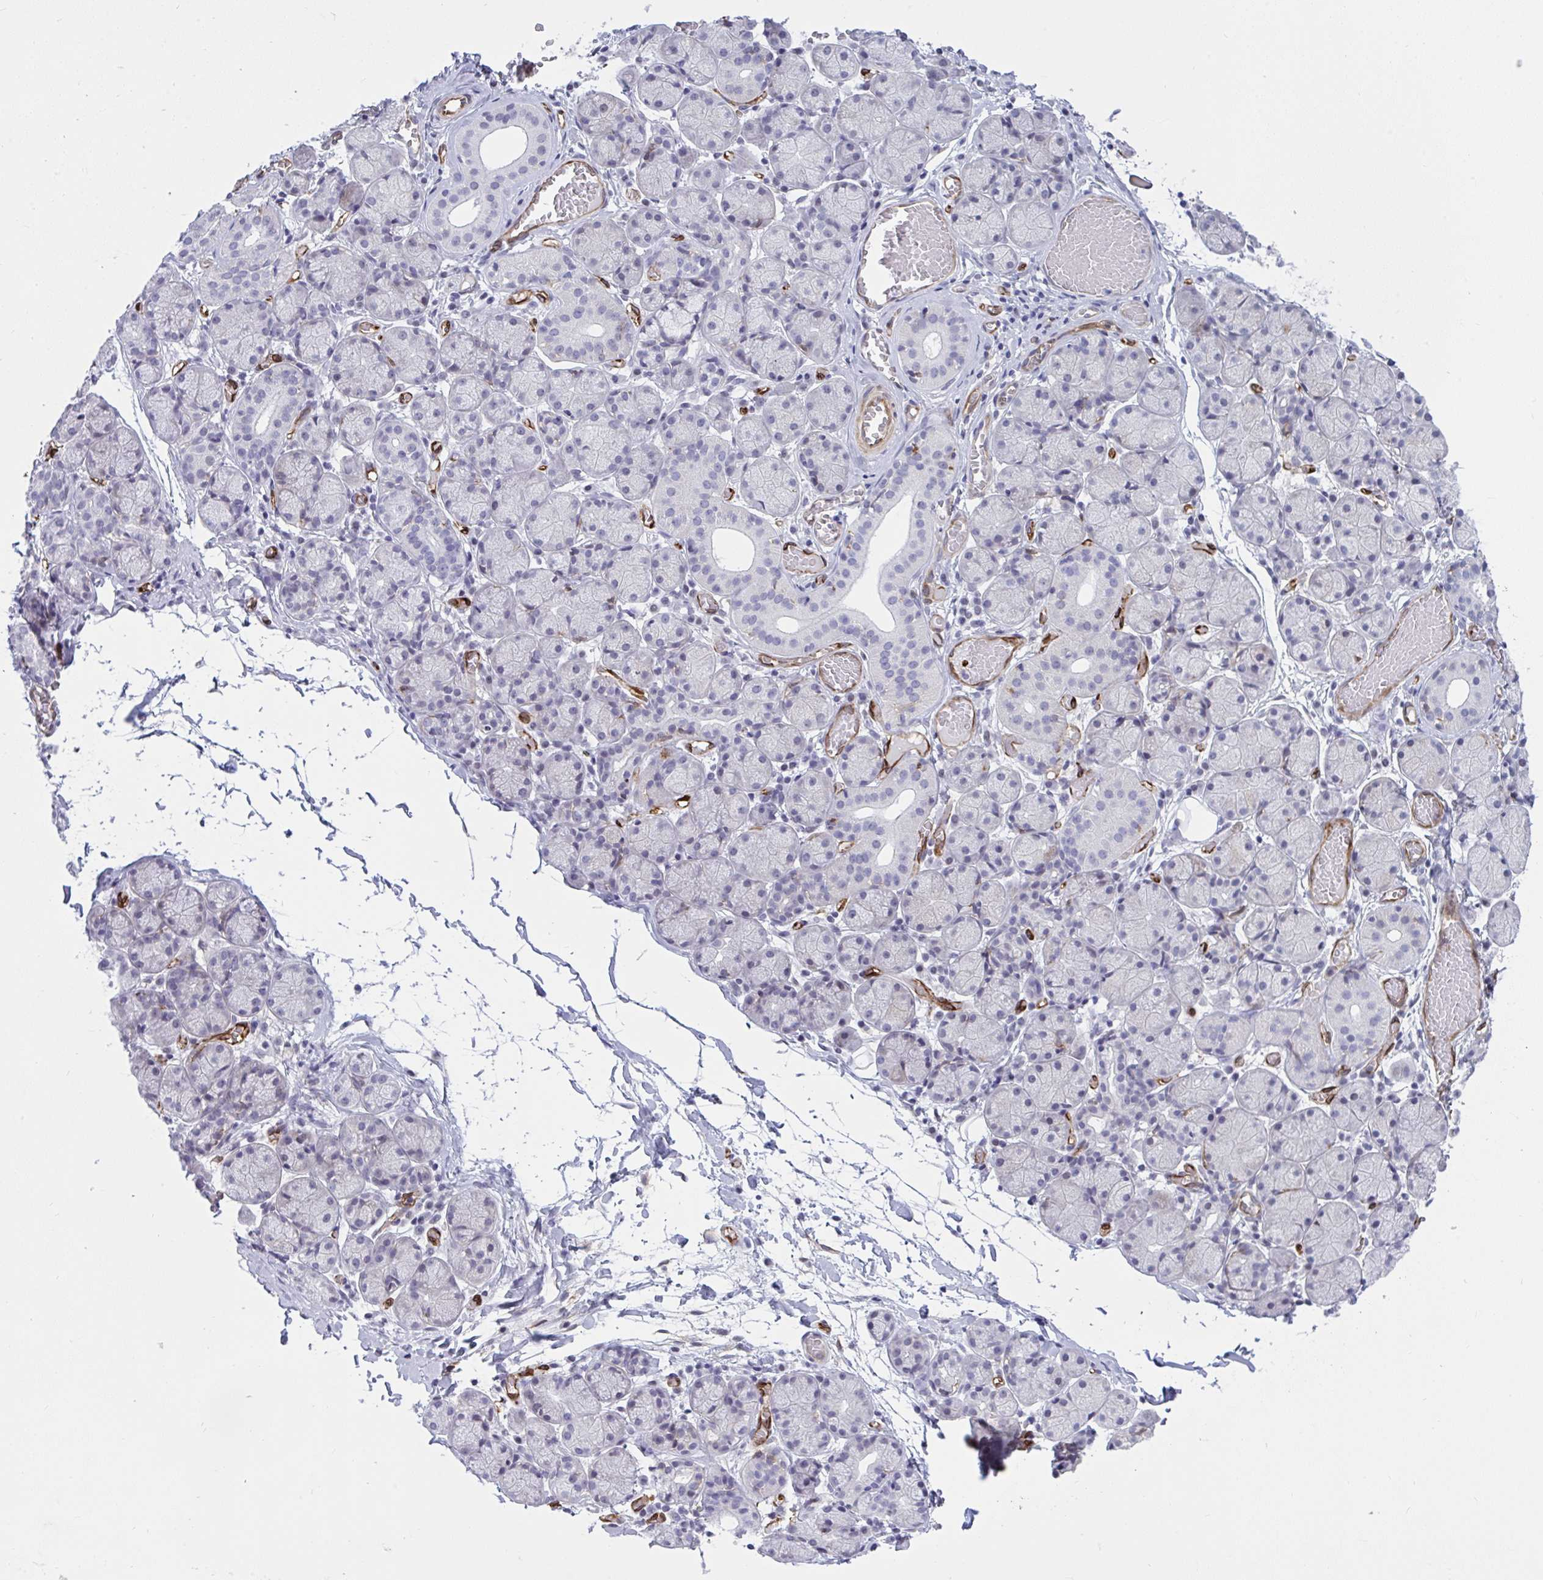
{"staining": {"intensity": "negative", "quantity": "none", "location": "none"}, "tissue": "salivary gland", "cell_type": "Glandular cells", "image_type": "normal", "snomed": [{"axis": "morphology", "description": "Normal tissue, NOS"}, {"axis": "topography", "description": "Salivary gland"}], "caption": "Immunohistochemistry (IHC) image of benign salivary gland: salivary gland stained with DAB (3,3'-diaminobenzidine) shows no significant protein expression in glandular cells.", "gene": "EML1", "patient": {"sex": "female", "age": 24}}